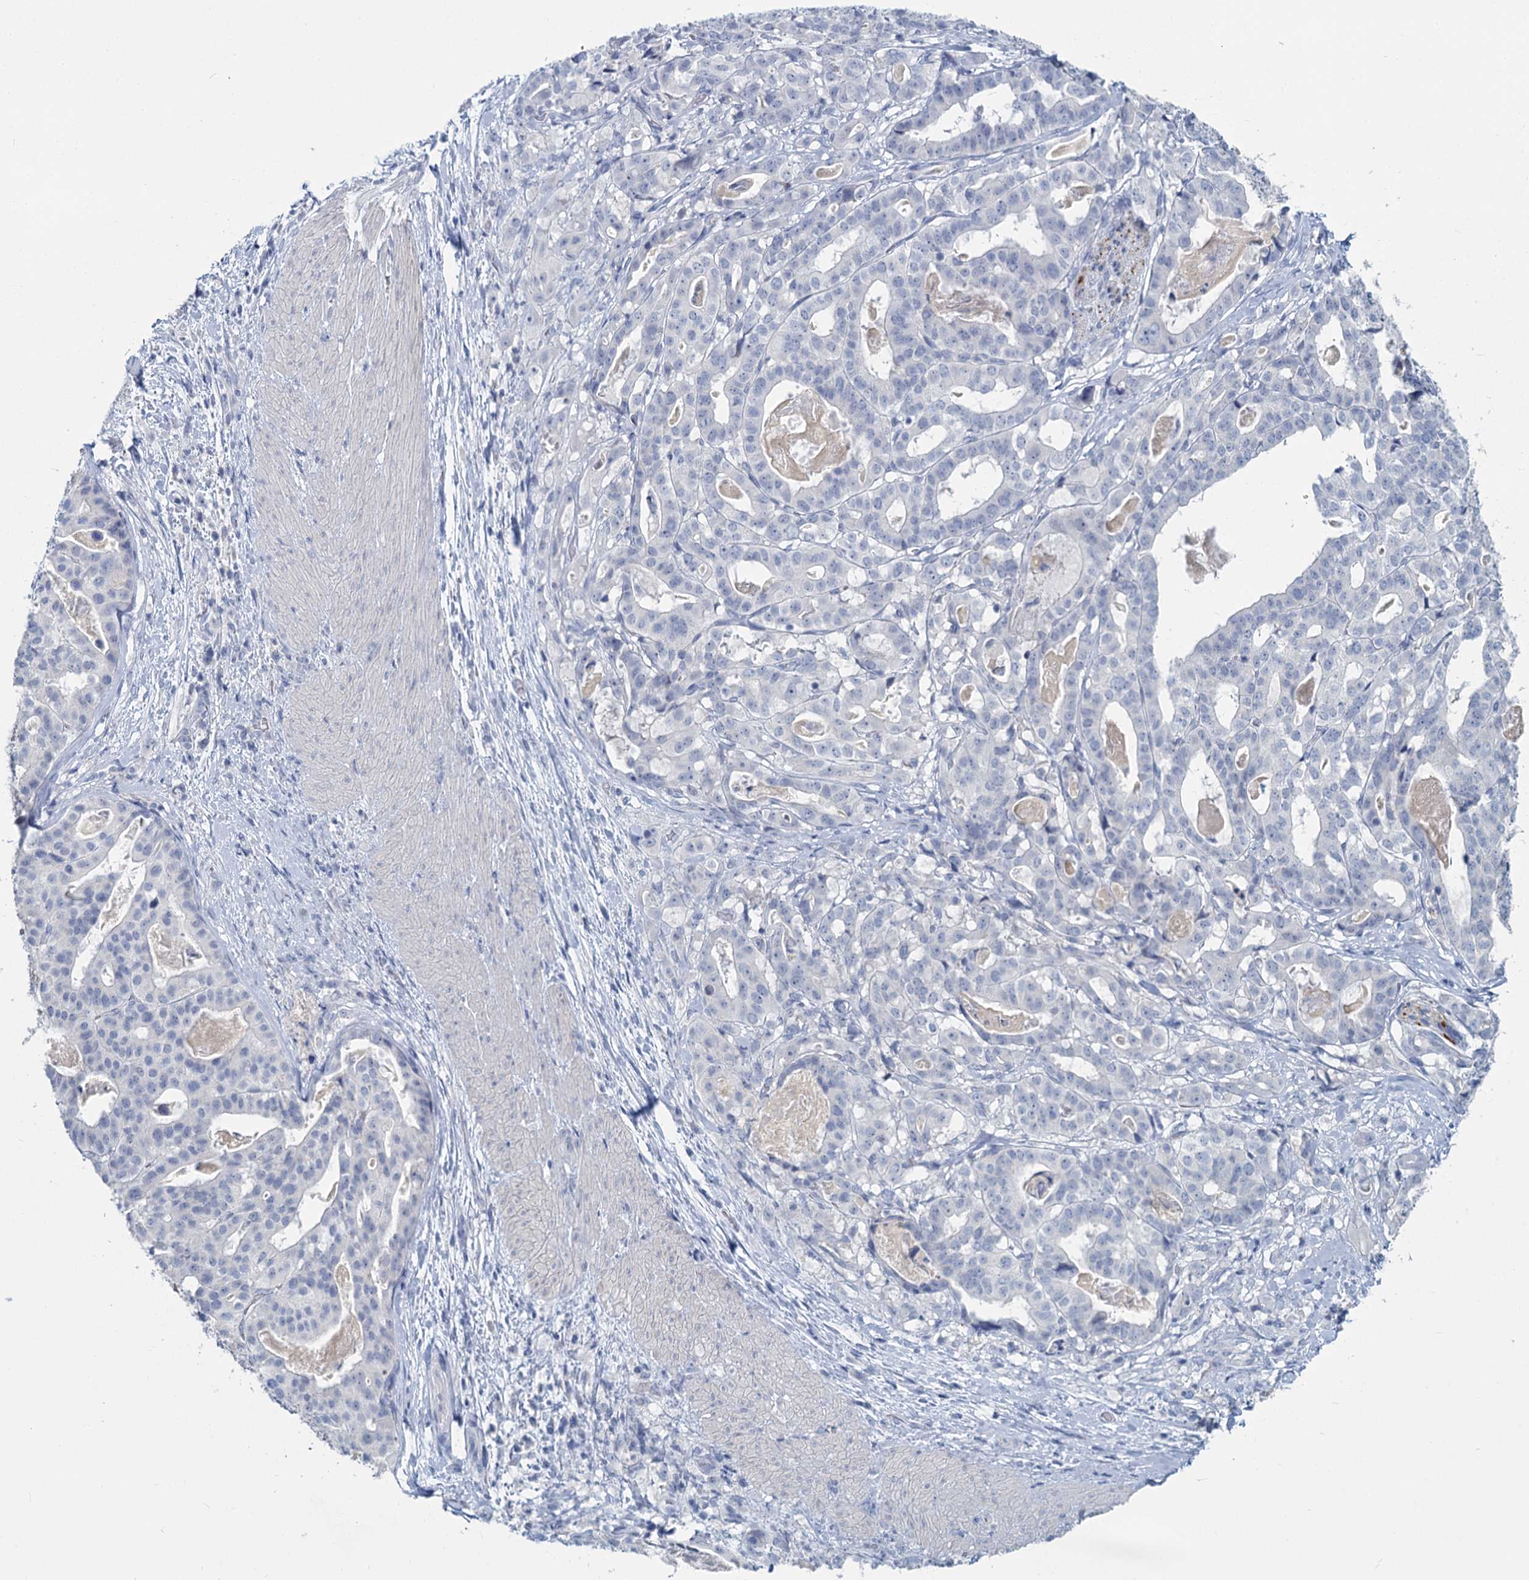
{"staining": {"intensity": "negative", "quantity": "none", "location": "none"}, "tissue": "stomach cancer", "cell_type": "Tumor cells", "image_type": "cancer", "snomed": [{"axis": "morphology", "description": "Adenocarcinoma, NOS"}, {"axis": "topography", "description": "Stomach"}], "caption": "This photomicrograph is of stomach cancer stained with IHC to label a protein in brown with the nuclei are counter-stained blue. There is no expression in tumor cells.", "gene": "CHGA", "patient": {"sex": "male", "age": 48}}